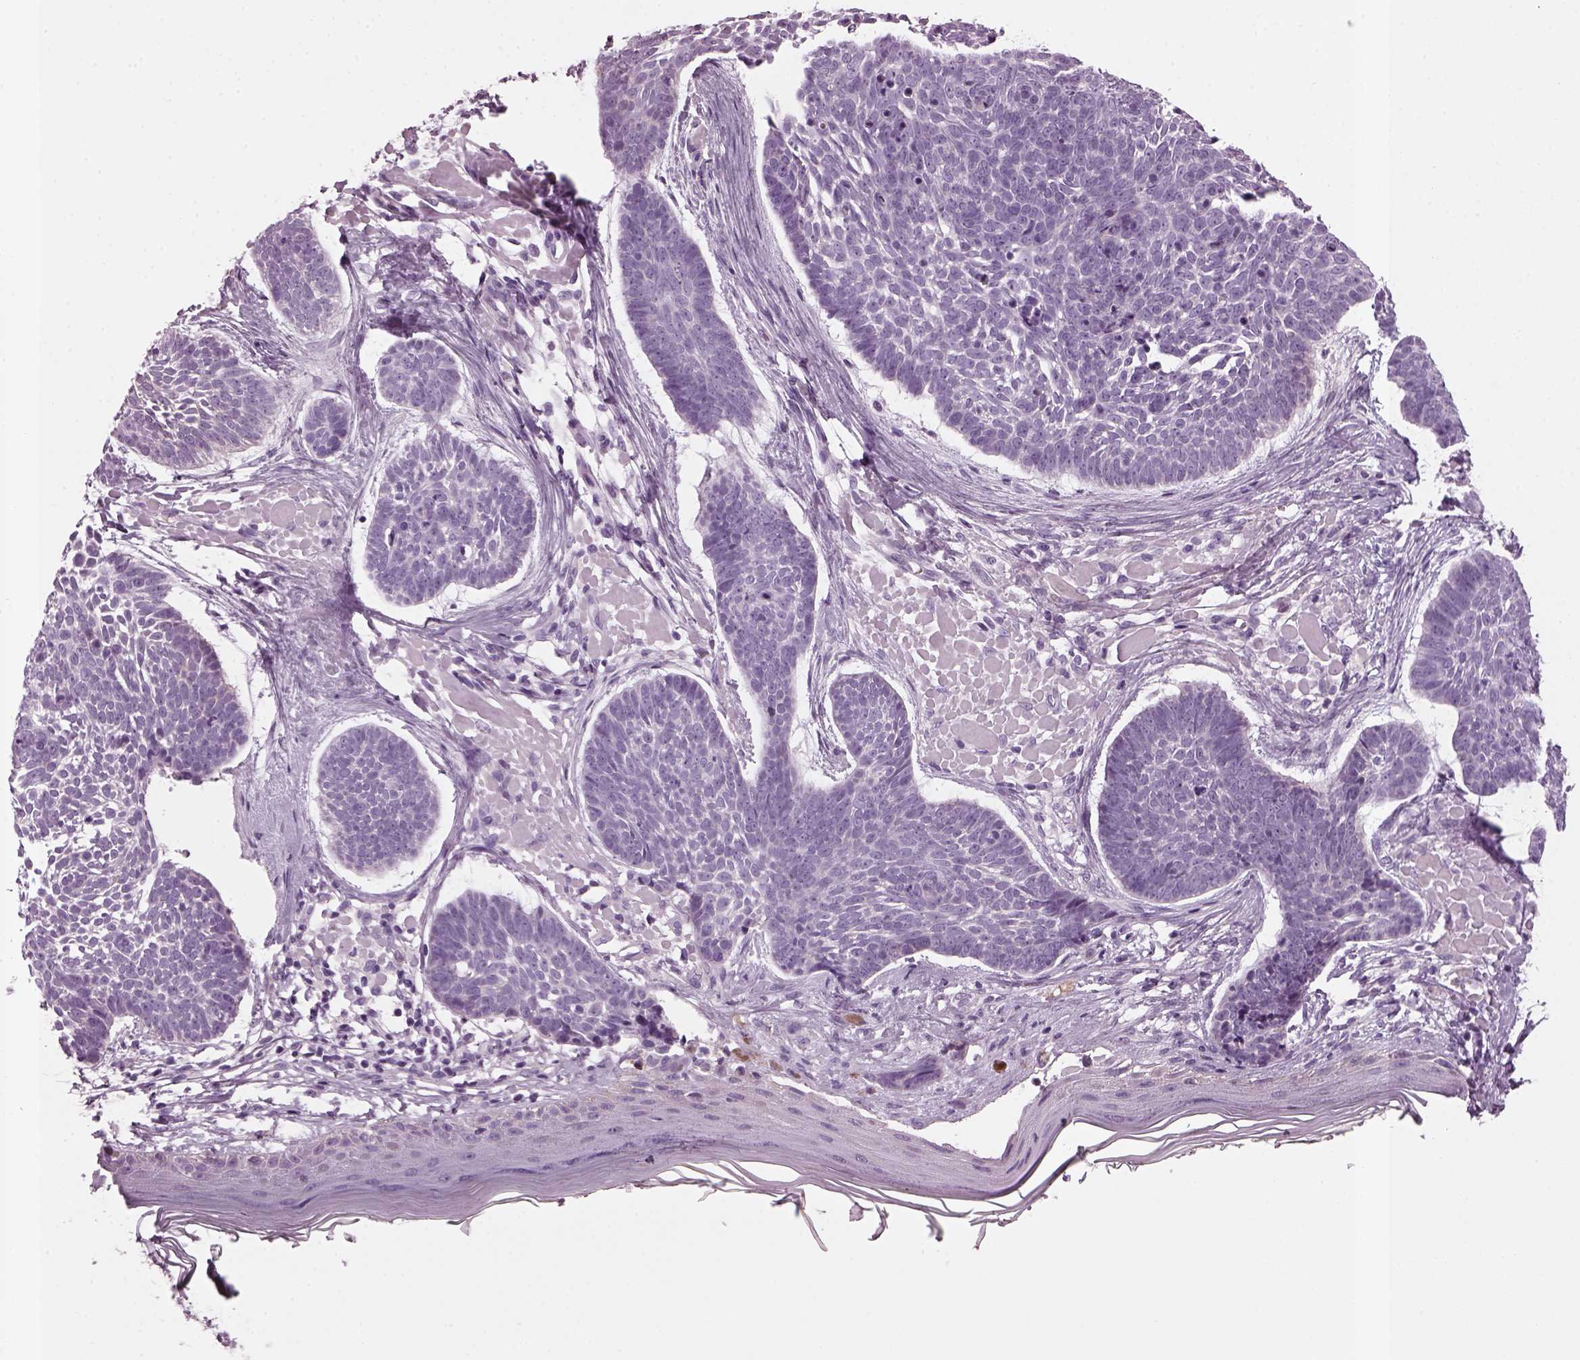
{"staining": {"intensity": "negative", "quantity": "none", "location": "none"}, "tissue": "skin cancer", "cell_type": "Tumor cells", "image_type": "cancer", "snomed": [{"axis": "morphology", "description": "Basal cell carcinoma"}, {"axis": "topography", "description": "Skin"}], "caption": "This is a image of IHC staining of basal cell carcinoma (skin), which shows no expression in tumor cells. The staining is performed using DAB brown chromogen with nuclei counter-stained in using hematoxylin.", "gene": "DPYSL5", "patient": {"sex": "male", "age": 85}}